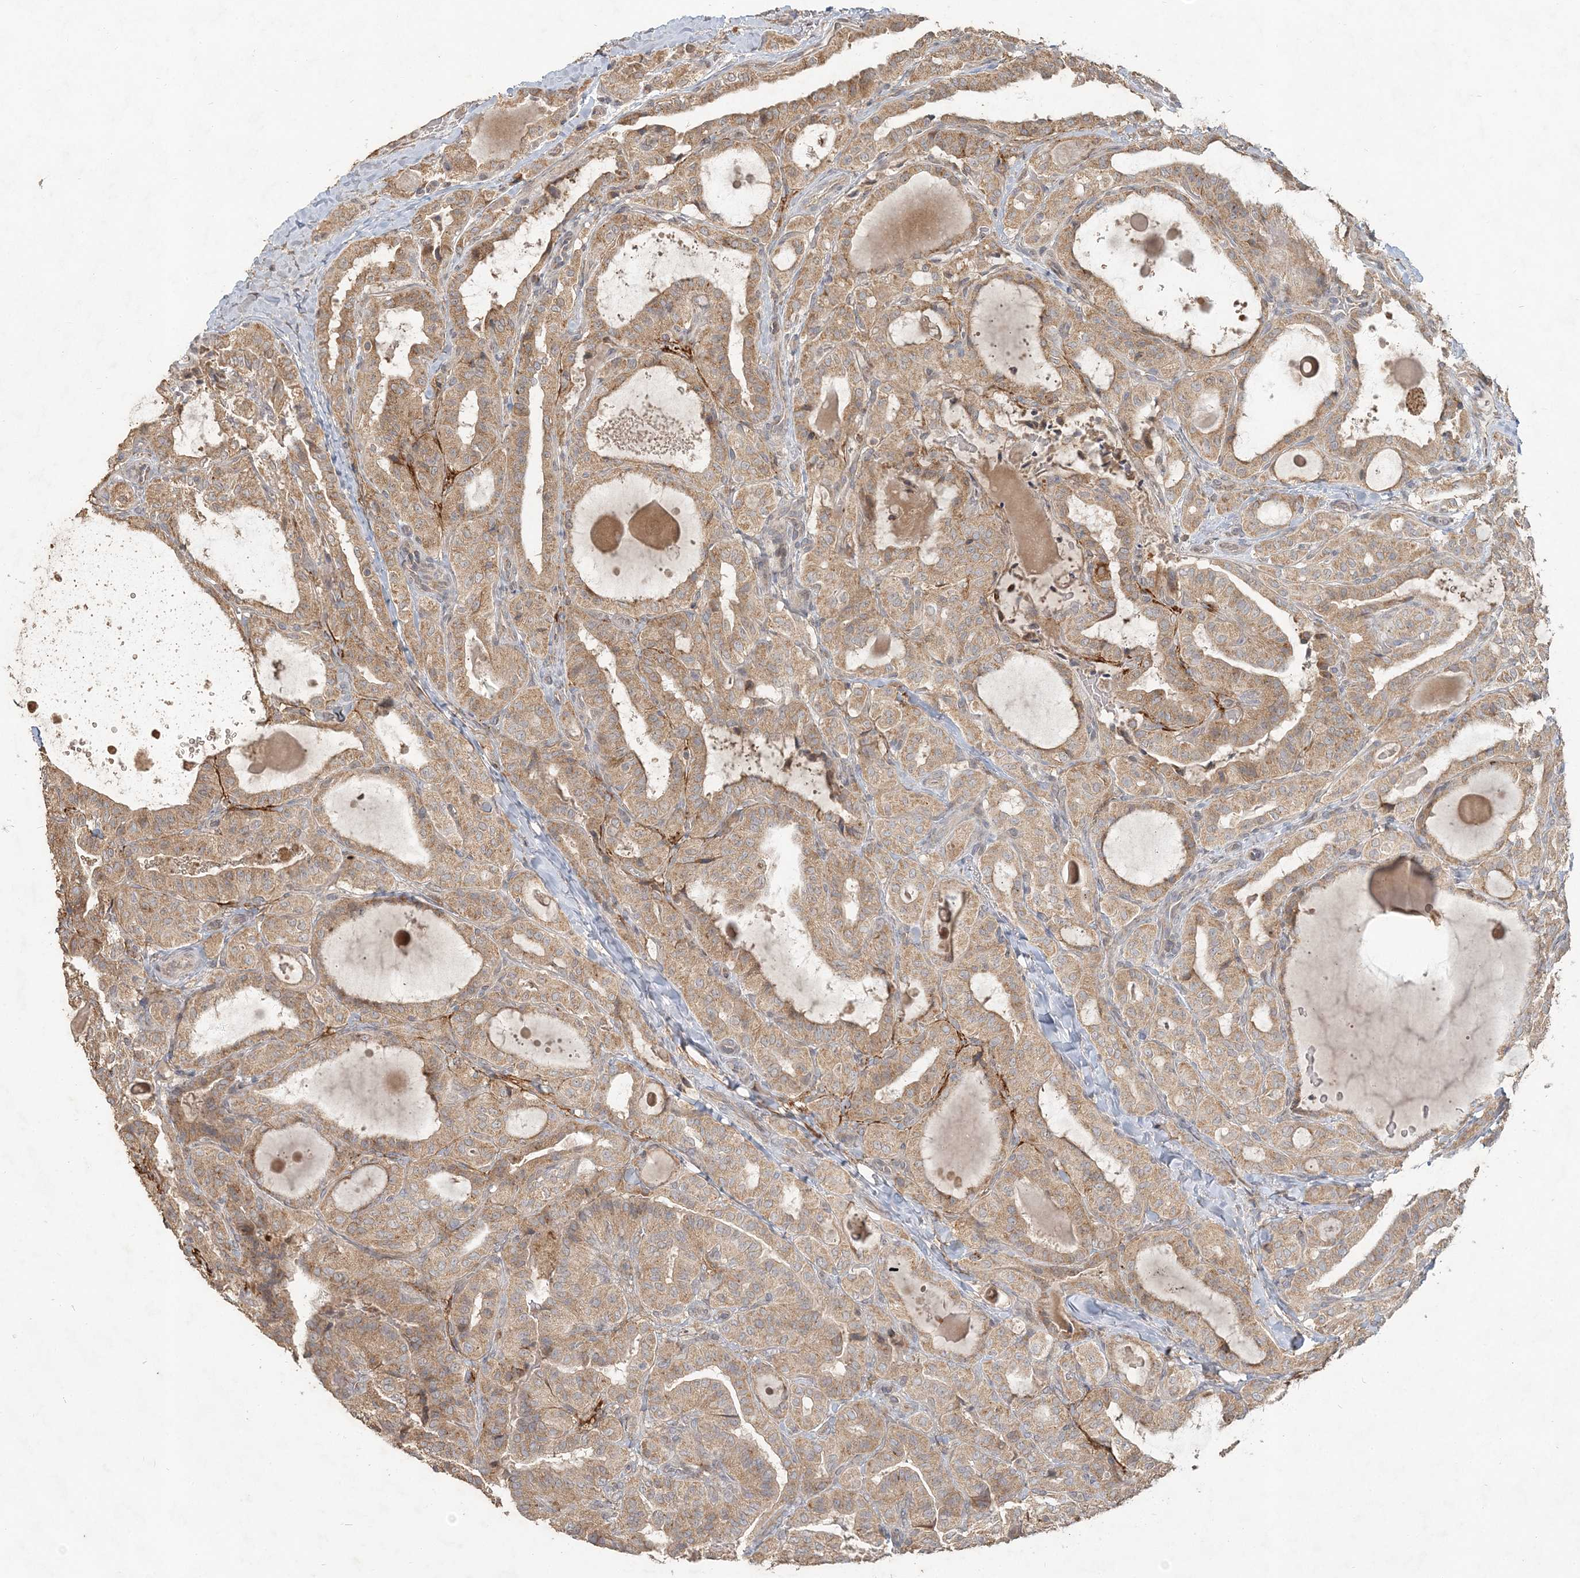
{"staining": {"intensity": "moderate", "quantity": ">75%", "location": "cytoplasmic/membranous"}, "tissue": "thyroid cancer", "cell_type": "Tumor cells", "image_type": "cancer", "snomed": [{"axis": "morphology", "description": "Papillary adenocarcinoma, NOS"}, {"axis": "topography", "description": "Thyroid gland"}], "caption": "This photomicrograph displays immunohistochemistry (IHC) staining of thyroid cancer (papillary adenocarcinoma), with medium moderate cytoplasmic/membranous expression in about >75% of tumor cells.", "gene": "RAB14", "patient": {"sex": "male", "age": 77}}